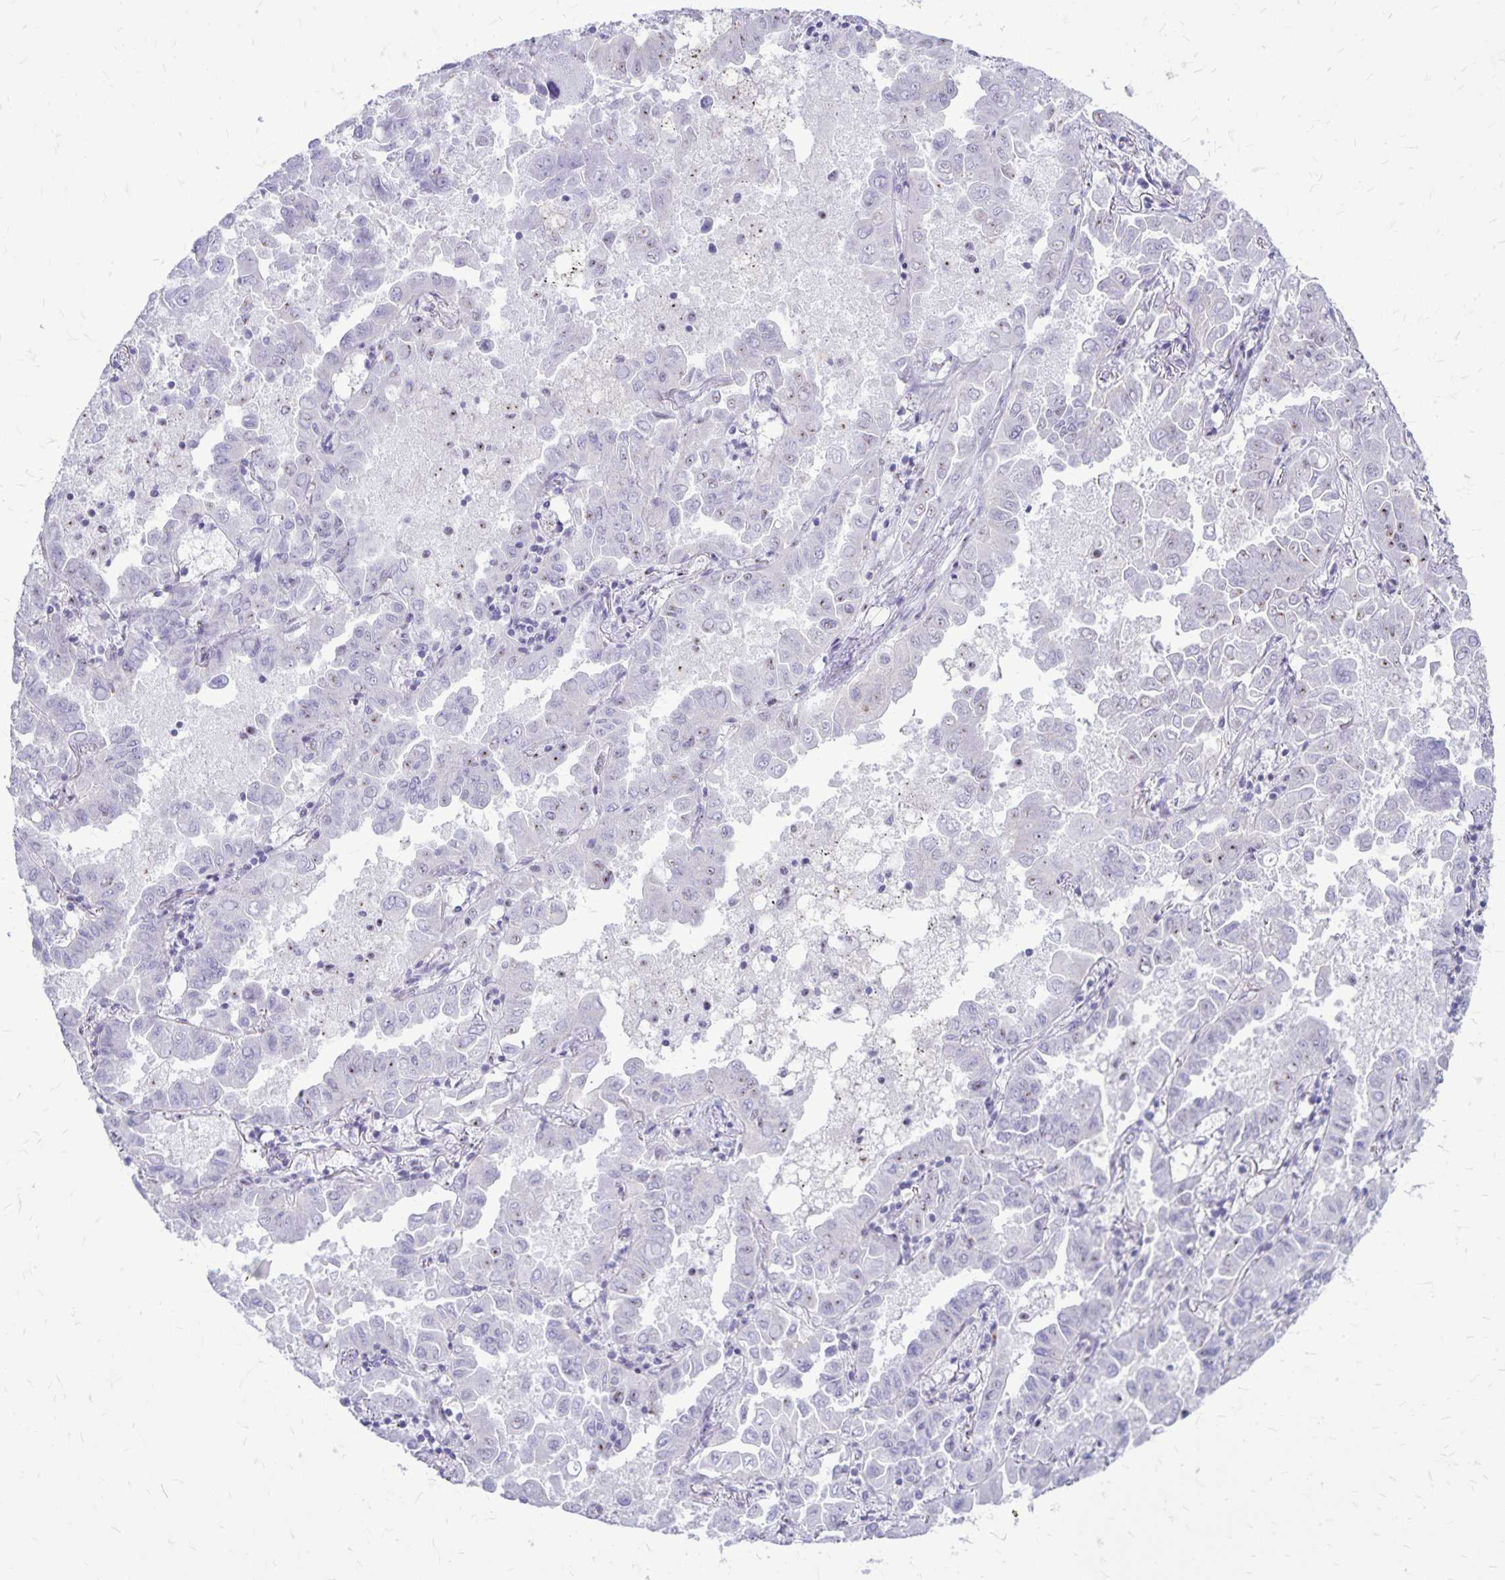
{"staining": {"intensity": "negative", "quantity": "none", "location": "none"}, "tissue": "lung cancer", "cell_type": "Tumor cells", "image_type": "cancer", "snomed": [{"axis": "morphology", "description": "Adenocarcinoma, NOS"}, {"axis": "topography", "description": "Lung"}], "caption": "Image shows no significant protein staining in tumor cells of lung adenocarcinoma.", "gene": "GP9", "patient": {"sex": "male", "age": 64}}